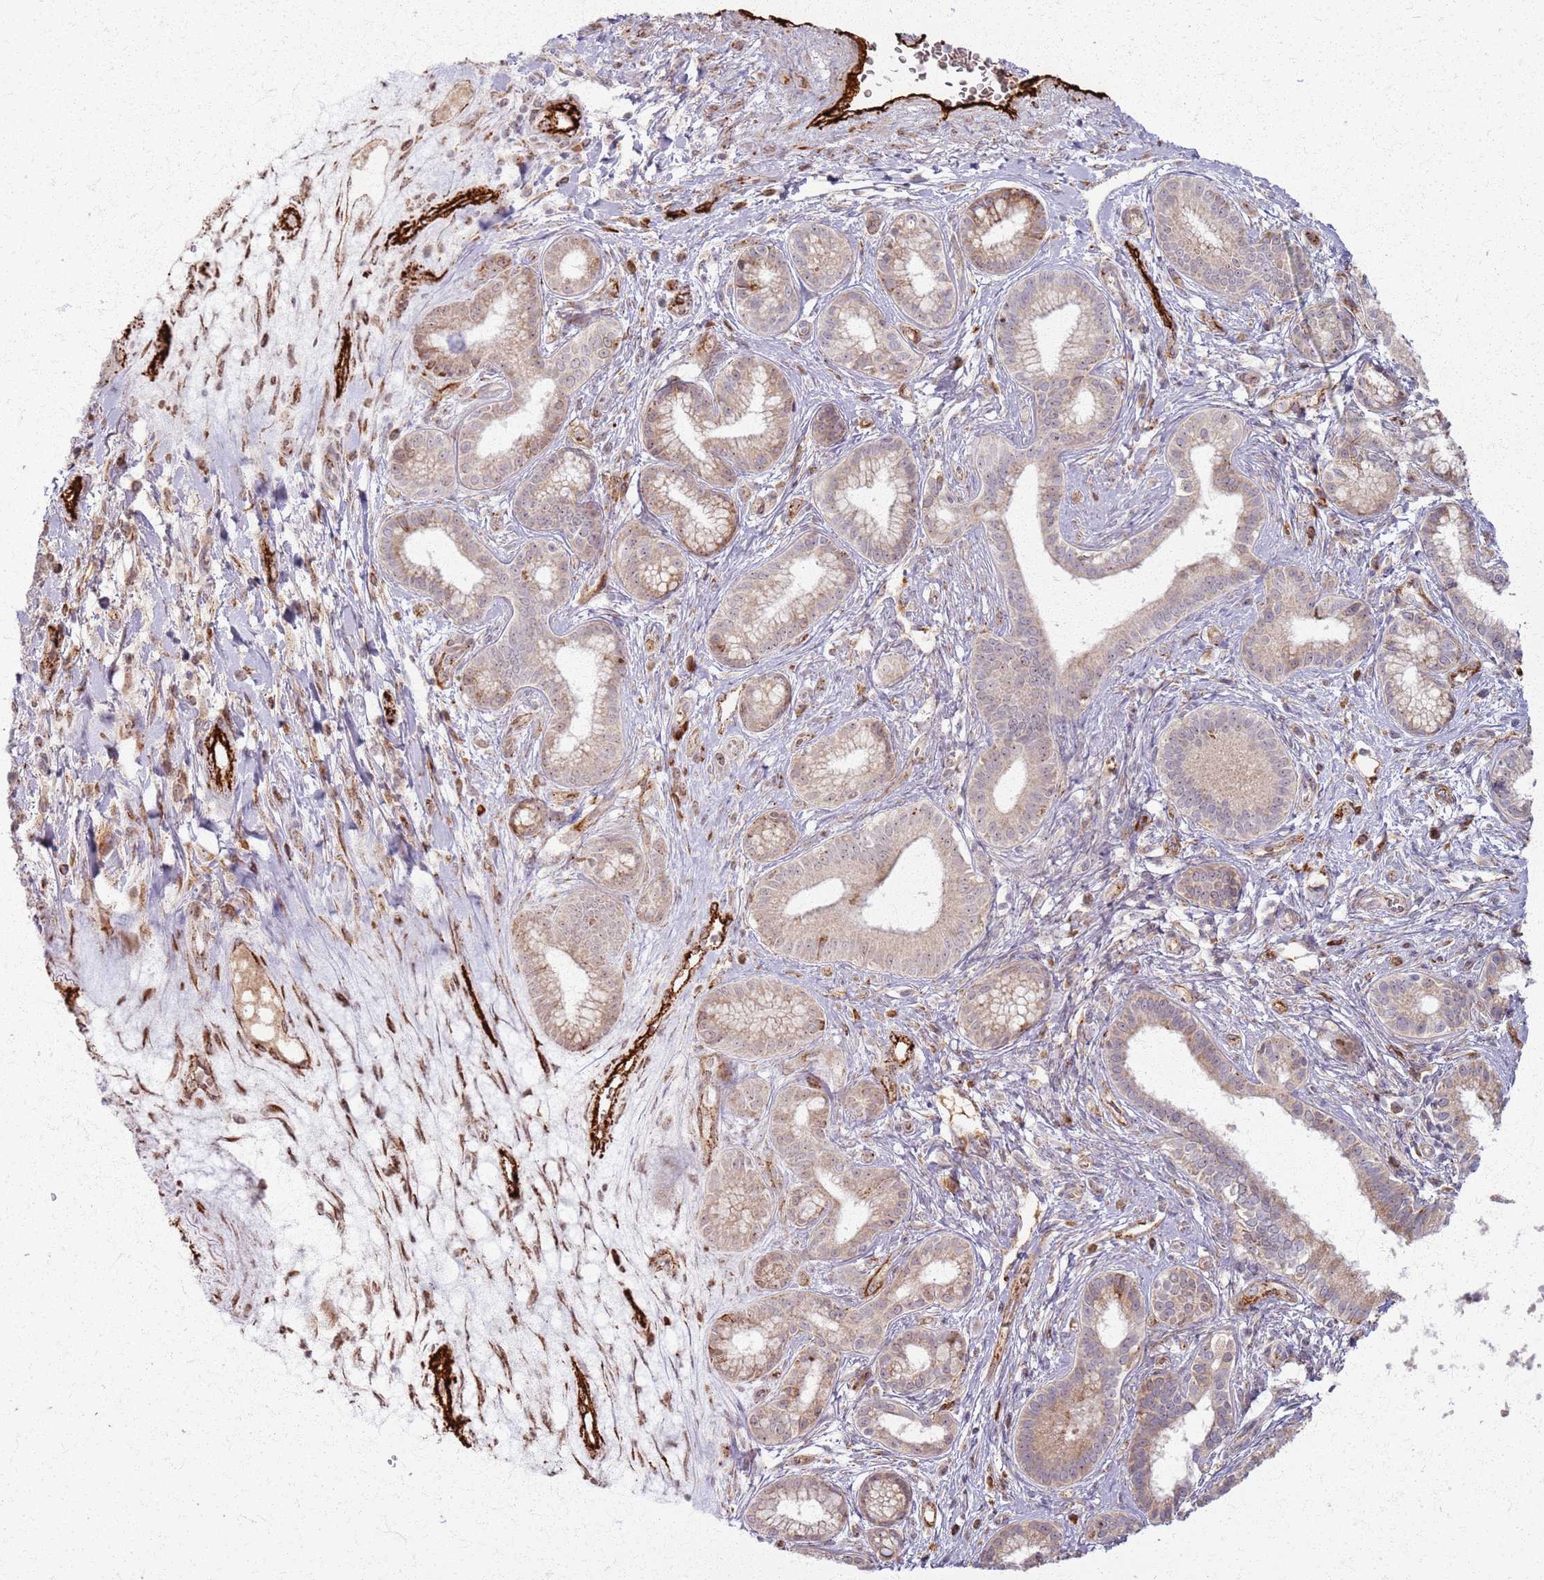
{"staining": {"intensity": "moderate", "quantity": ">75%", "location": "cytoplasmic/membranous"}, "tissue": "pancreatic cancer", "cell_type": "Tumor cells", "image_type": "cancer", "snomed": [{"axis": "morphology", "description": "Adenocarcinoma, NOS"}, {"axis": "topography", "description": "Pancreas"}], "caption": "A histopathology image of human adenocarcinoma (pancreatic) stained for a protein displays moderate cytoplasmic/membranous brown staining in tumor cells. Nuclei are stained in blue.", "gene": "KRI1", "patient": {"sex": "male", "age": 72}}